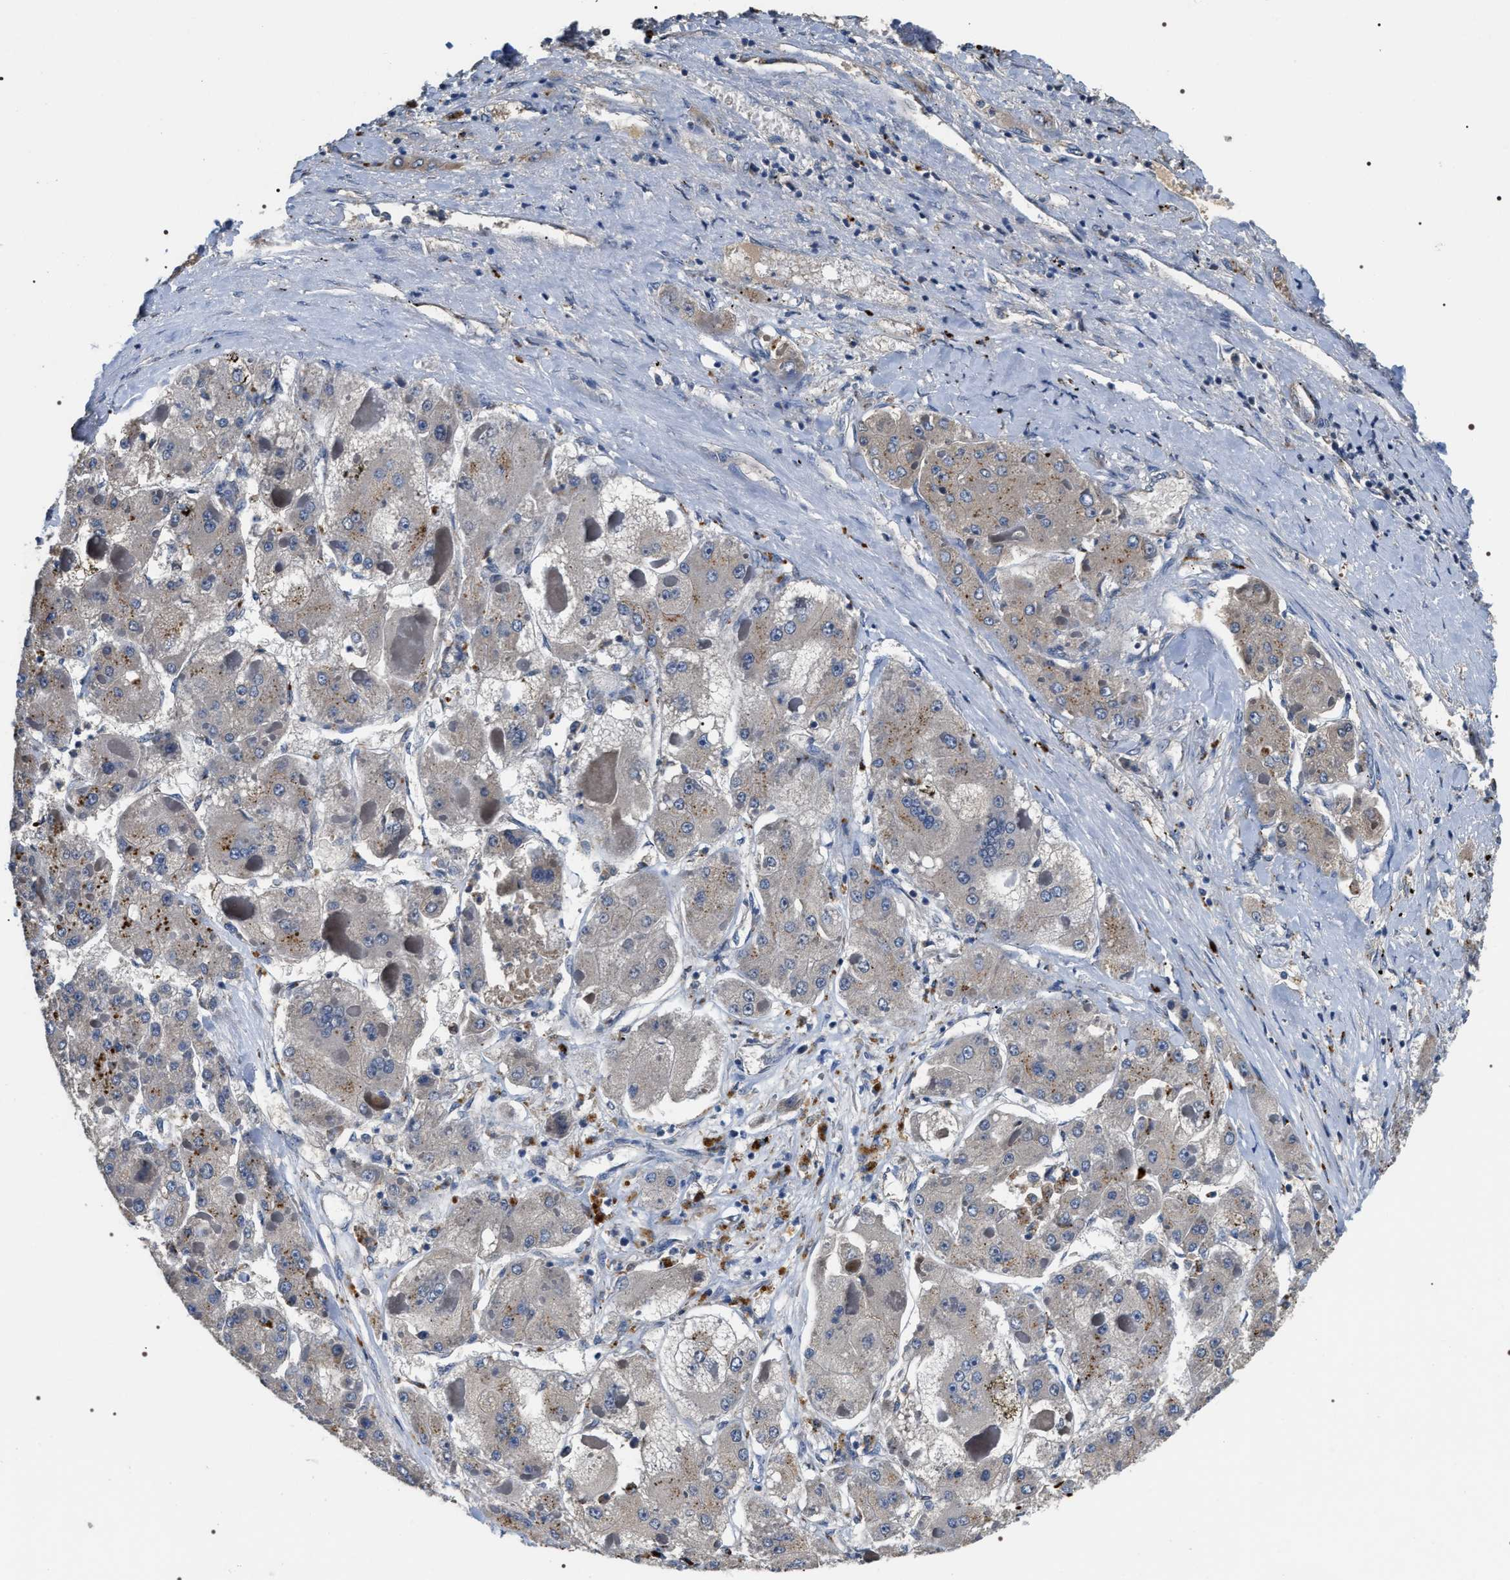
{"staining": {"intensity": "negative", "quantity": "none", "location": "none"}, "tissue": "liver cancer", "cell_type": "Tumor cells", "image_type": "cancer", "snomed": [{"axis": "morphology", "description": "Carcinoma, Hepatocellular, NOS"}, {"axis": "topography", "description": "Liver"}], "caption": "Tumor cells show no significant positivity in liver cancer (hepatocellular carcinoma).", "gene": "C7orf25", "patient": {"sex": "female", "age": 73}}